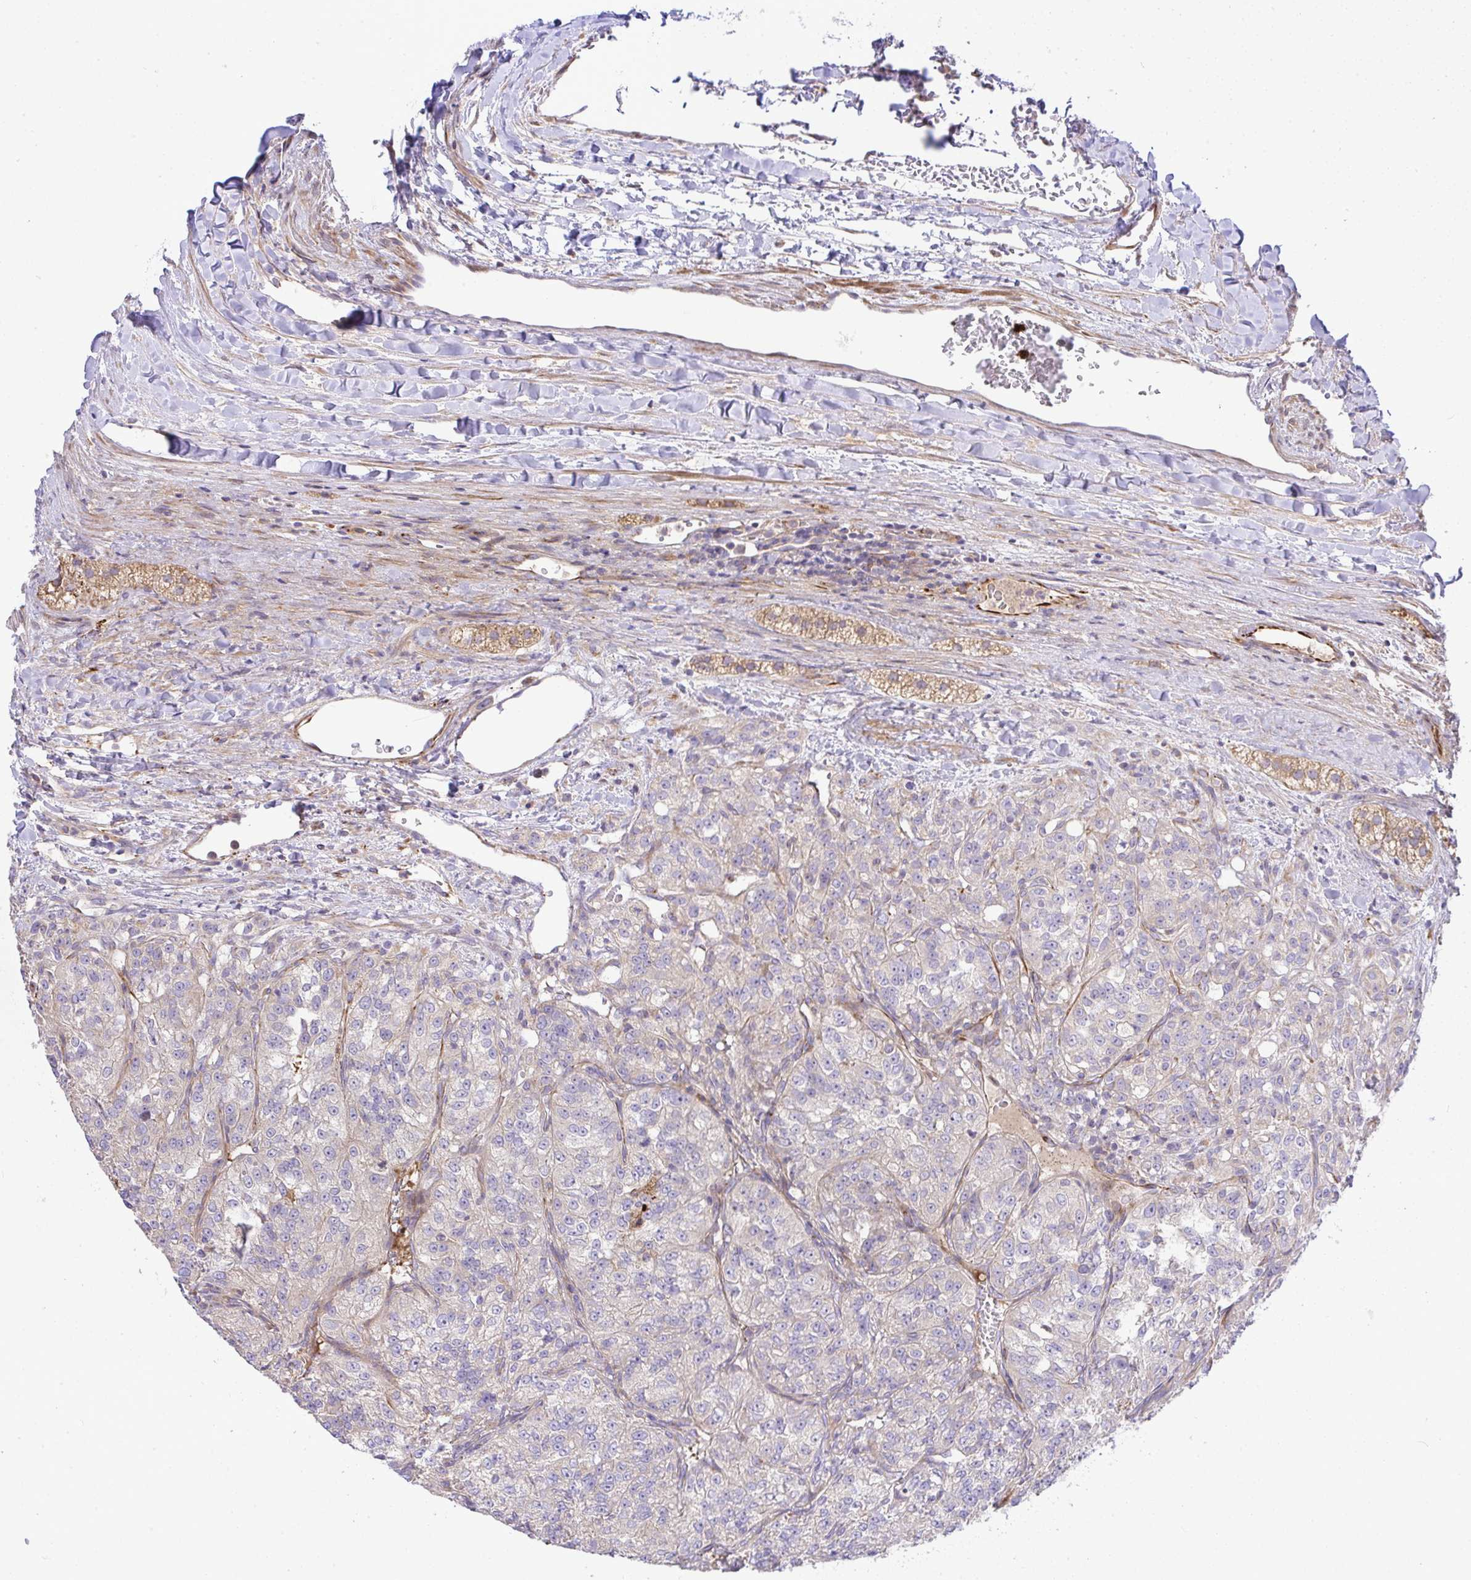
{"staining": {"intensity": "negative", "quantity": "none", "location": "none"}, "tissue": "renal cancer", "cell_type": "Tumor cells", "image_type": "cancer", "snomed": [{"axis": "morphology", "description": "Adenocarcinoma, NOS"}, {"axis": "topography", "description": "Kidney"}], "caption": "Tumor cells are negative for protein expression in human renal adenocarcinoma.", "gene": "GRID2", "patient": {"sex": "female", "age": 63}}